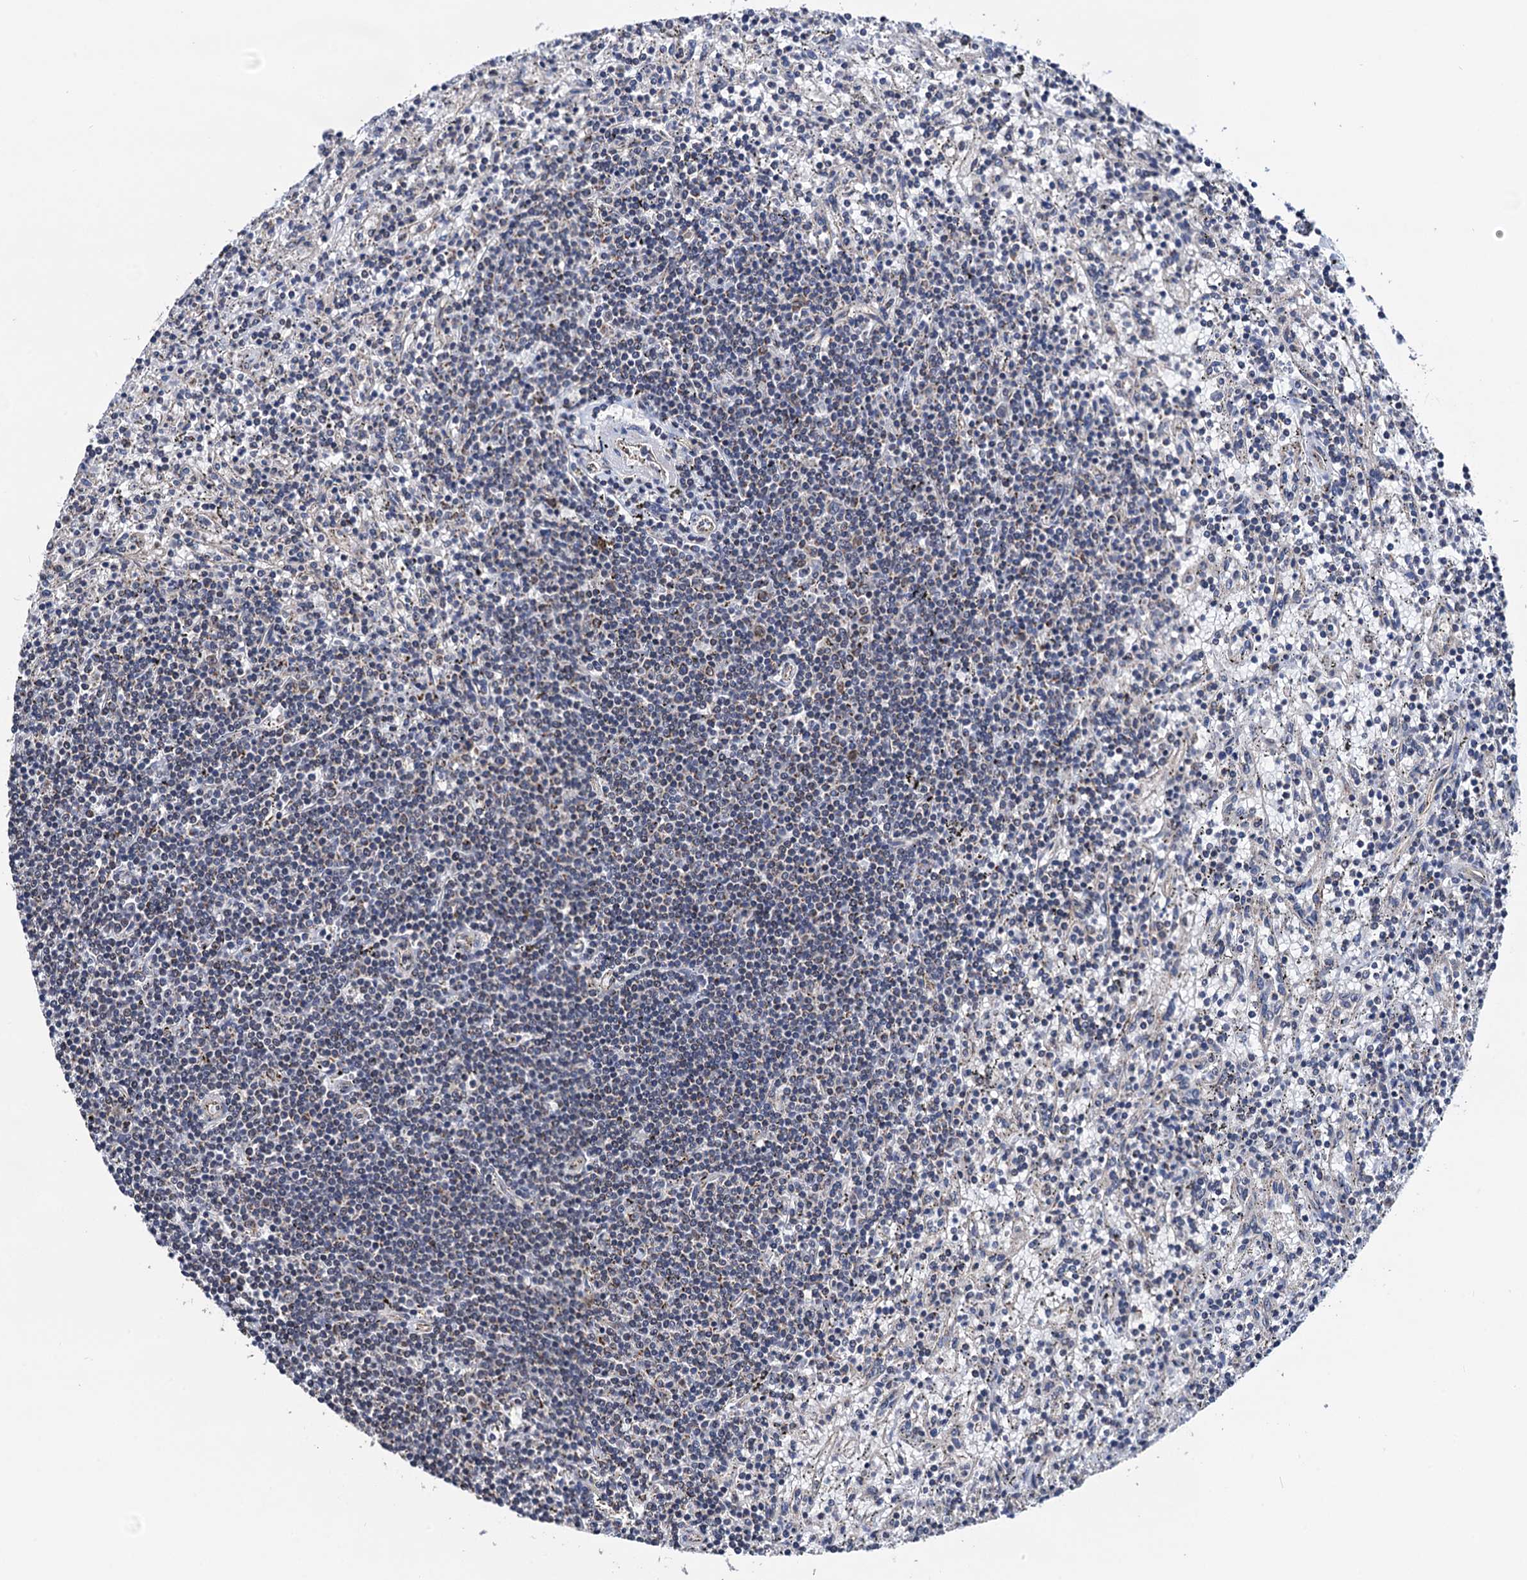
{"staining": {"intensity": "negative", "quantity": "none", "location": "none"}, "tissue": "lymphoma", "cell_type": "Tumor cells", "image_type": "cancer", "snomed": [{"axis": "morphology", "description": "Malignant lymphoma, non-Hodgkin's type, Low grade"}, {"axis": "topography", "description": "Spleen"}], "caption": "High magnification brightfield microscopy of malignant lymphoma, non-Hodgkin's type (low-grade) stained with DAB (brown) and counterstained with hematoxylin (blue): tumor cells show no significant positivity.", "gene": "PTCD3", "patient": {"sex": "male", "age": 76}}